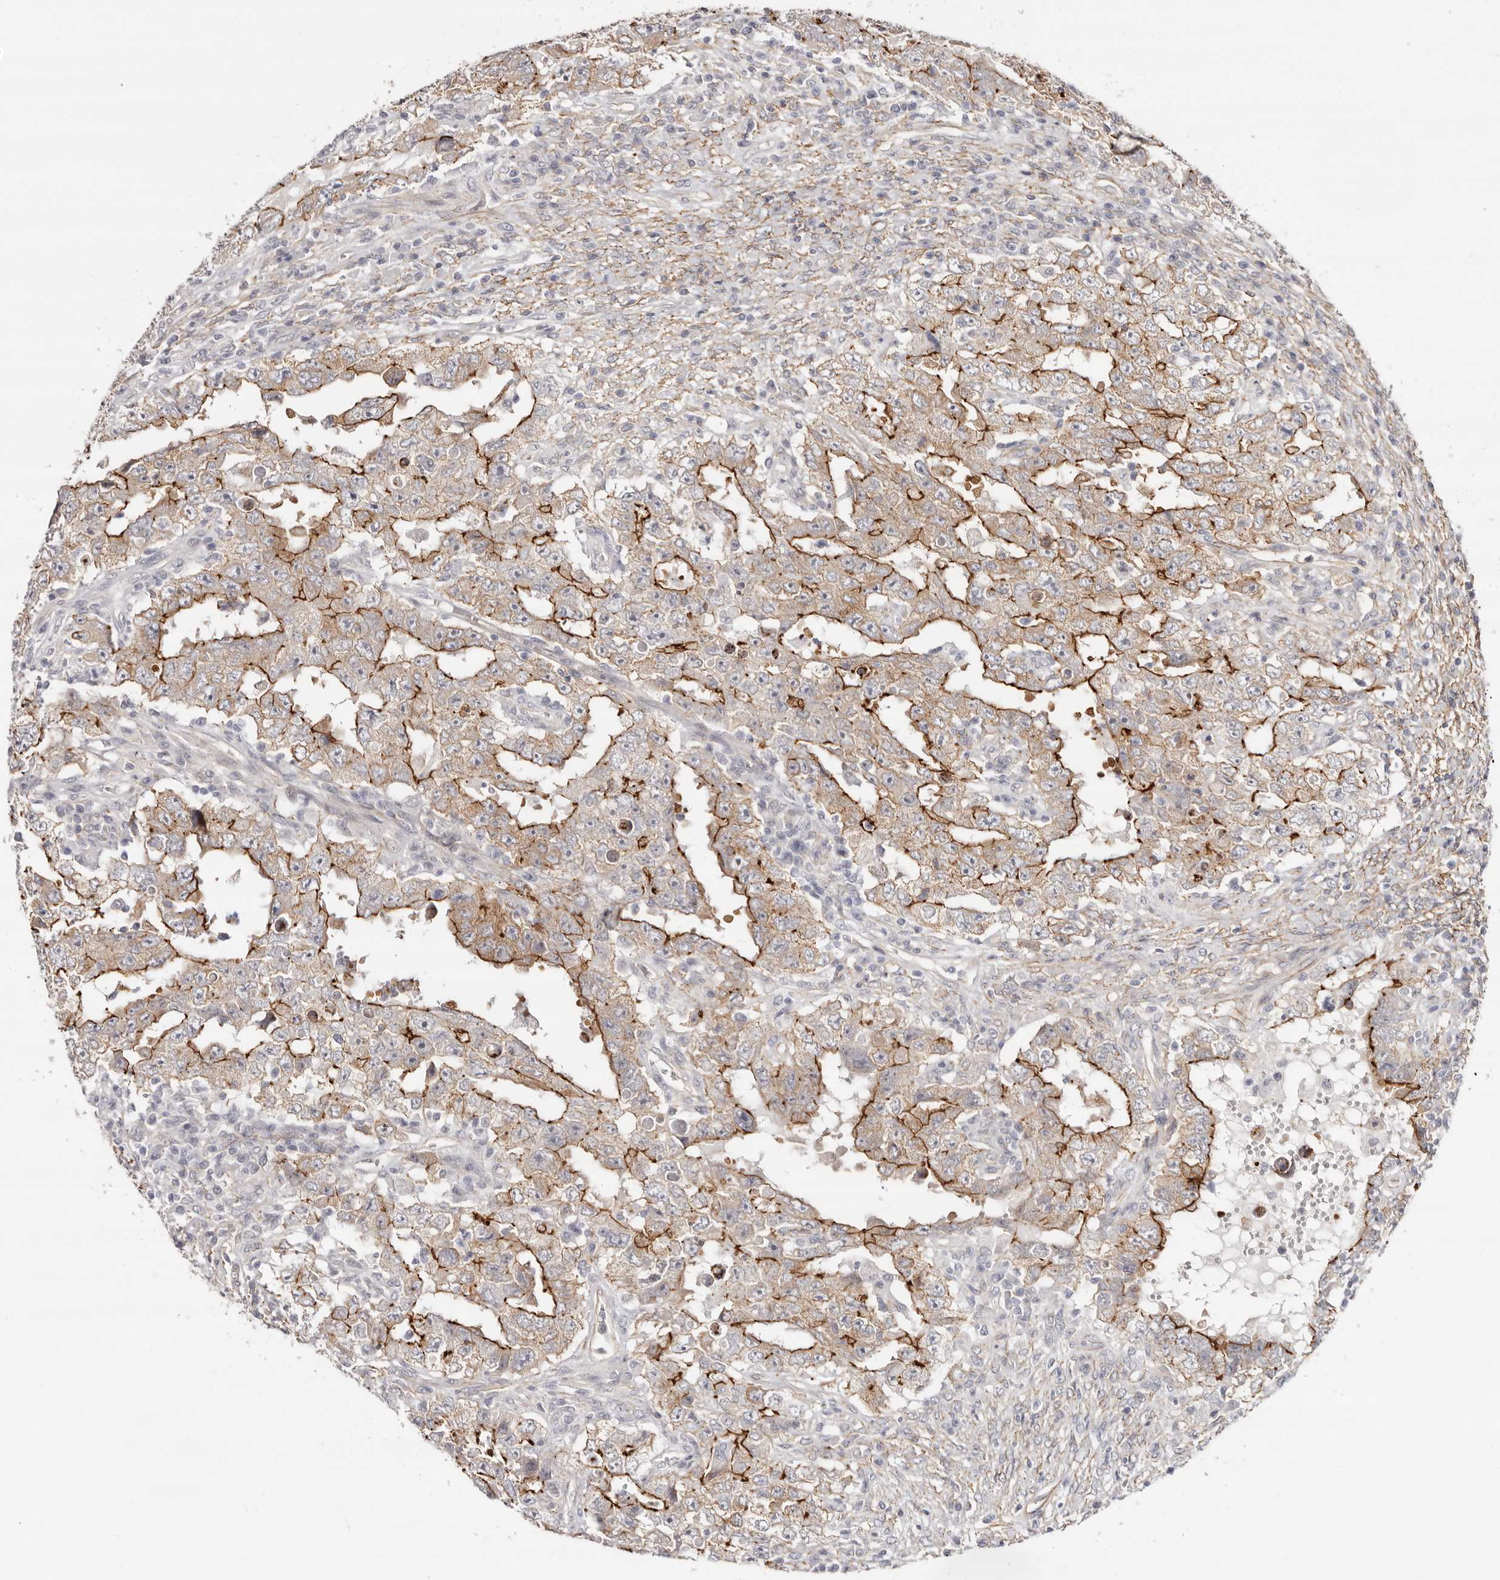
{"staining": {"intensity": "moderate", "quantity": "25%-75%", "location": "cytoplasmic/membranous"}, "tissue": "testis cancer", "cell_type": "Tumor cells", "image_type": "cancer", "snomed": [{"axis": "morphology", "description": "Carcinoma, Embryonal, NOS"}, {"axis": "topography", "description": "Testis"}], "caption": "The micrograph demonstrates immunohistochemical staining of testis cancer (embryonal carcinoma). There is moderate cytoplasmic/membranous staining is appreciated in approximately 25%-75% of tumor cells. (Brightfield microscopy of DAB IHC at high magnification).", "gene": "SZT2", "patient": {"sex": "male", "age": 26}}